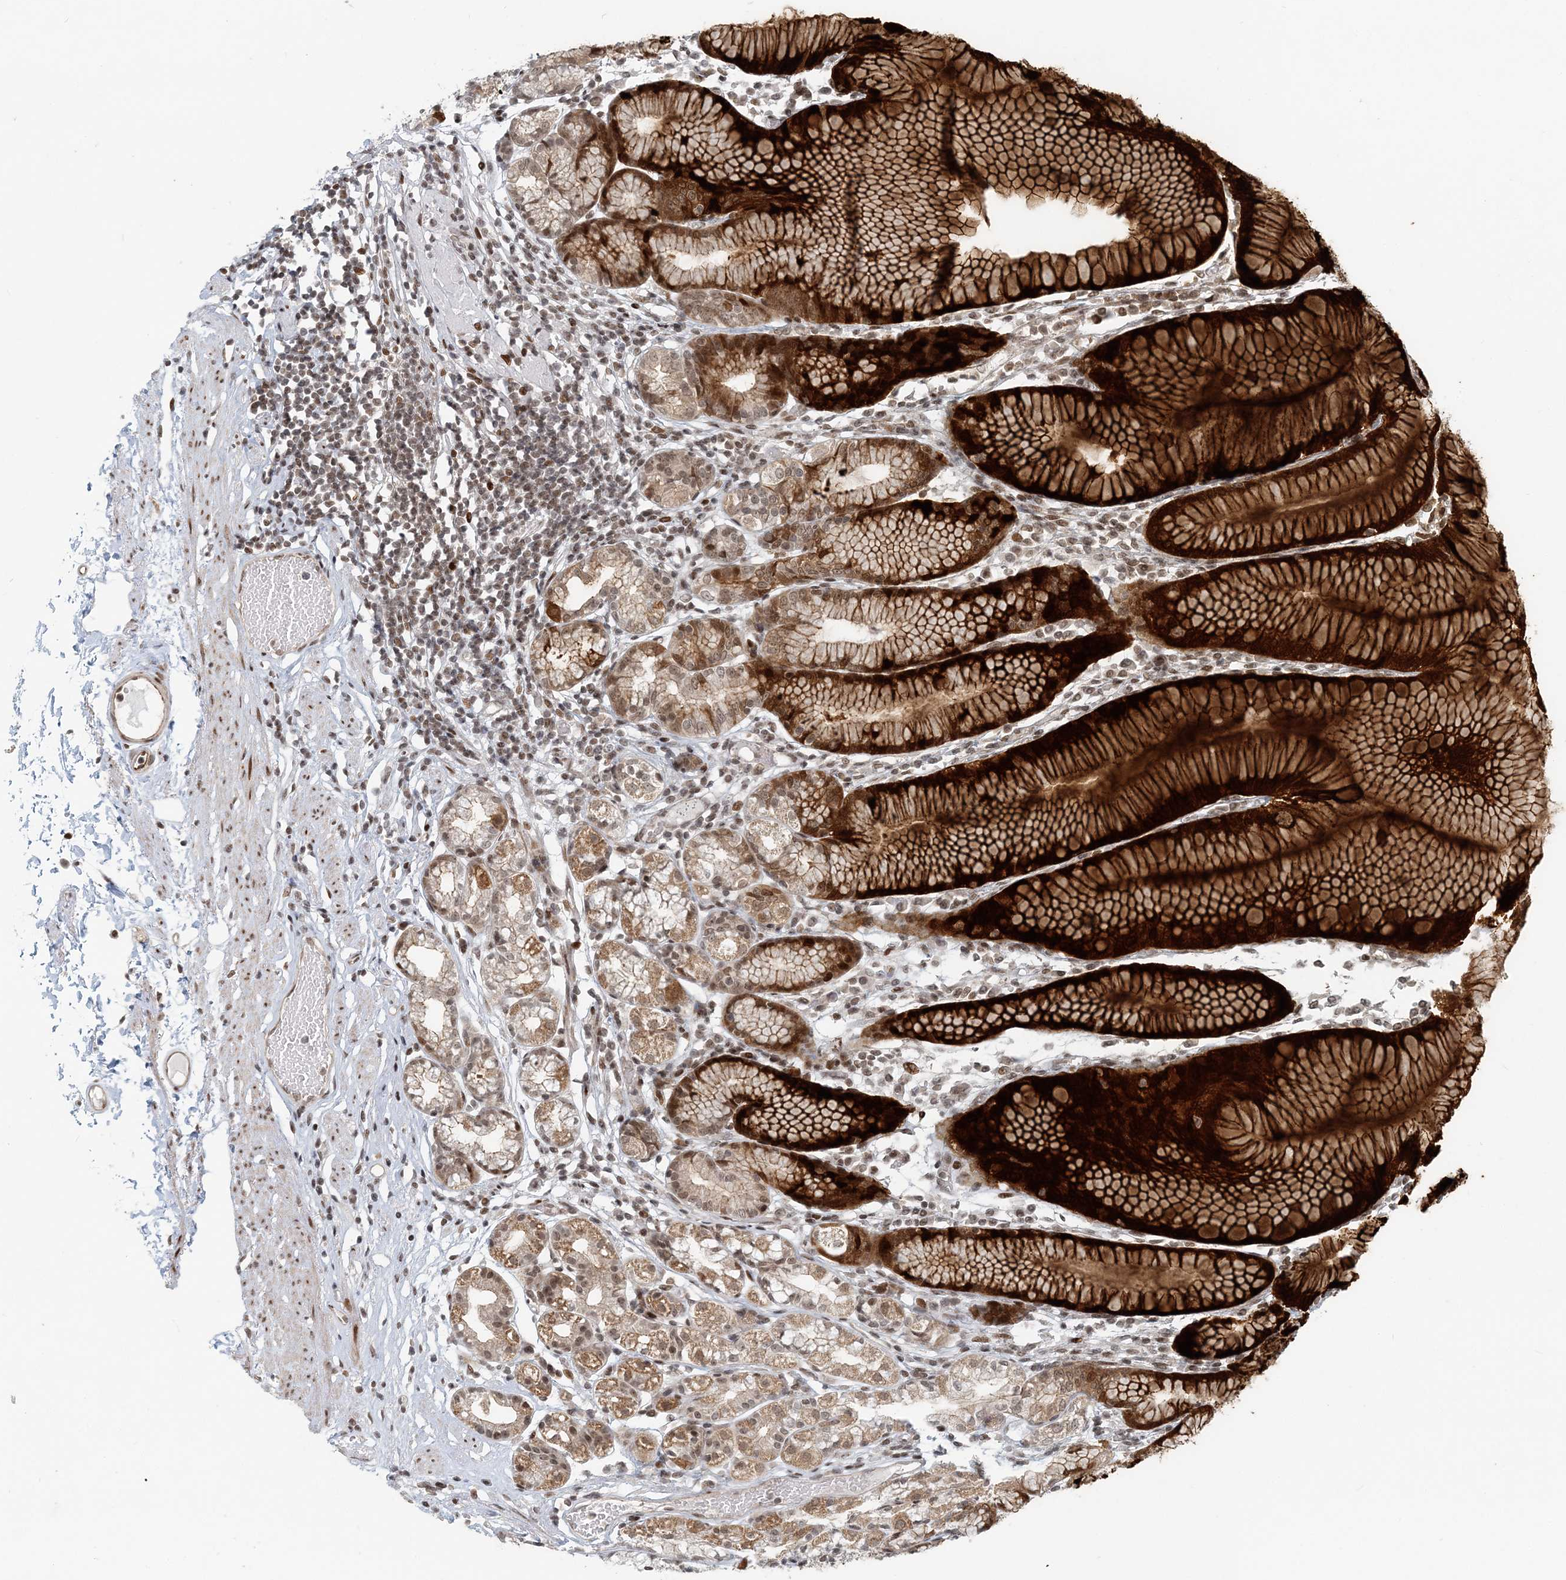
{"staining": {"intensity": "strong", "quantity": ">75%", "location": "cytoplasmic/membranous,nuclear"}, "tissue": "stomach", "cell_type": "Glandular cells", "image_type": "normal", "snomed": [{"axis": "morphology", "description": "Normal tissue, NOS"}, {"axis": "topography", "description": "Stomach"}], "caption": "IHC photomicrograph of benign stomach: stomach stained using immunohistochemistry displays high levels of strong protein expression localized specifically in the cytoplasmic/membranous,nuclear of glandular cells, appearing as a cytoplasmic/membranous,nuclear brown color.", "gene": "BAZ1B", "patient": {"sex": "female", "age": 57}}